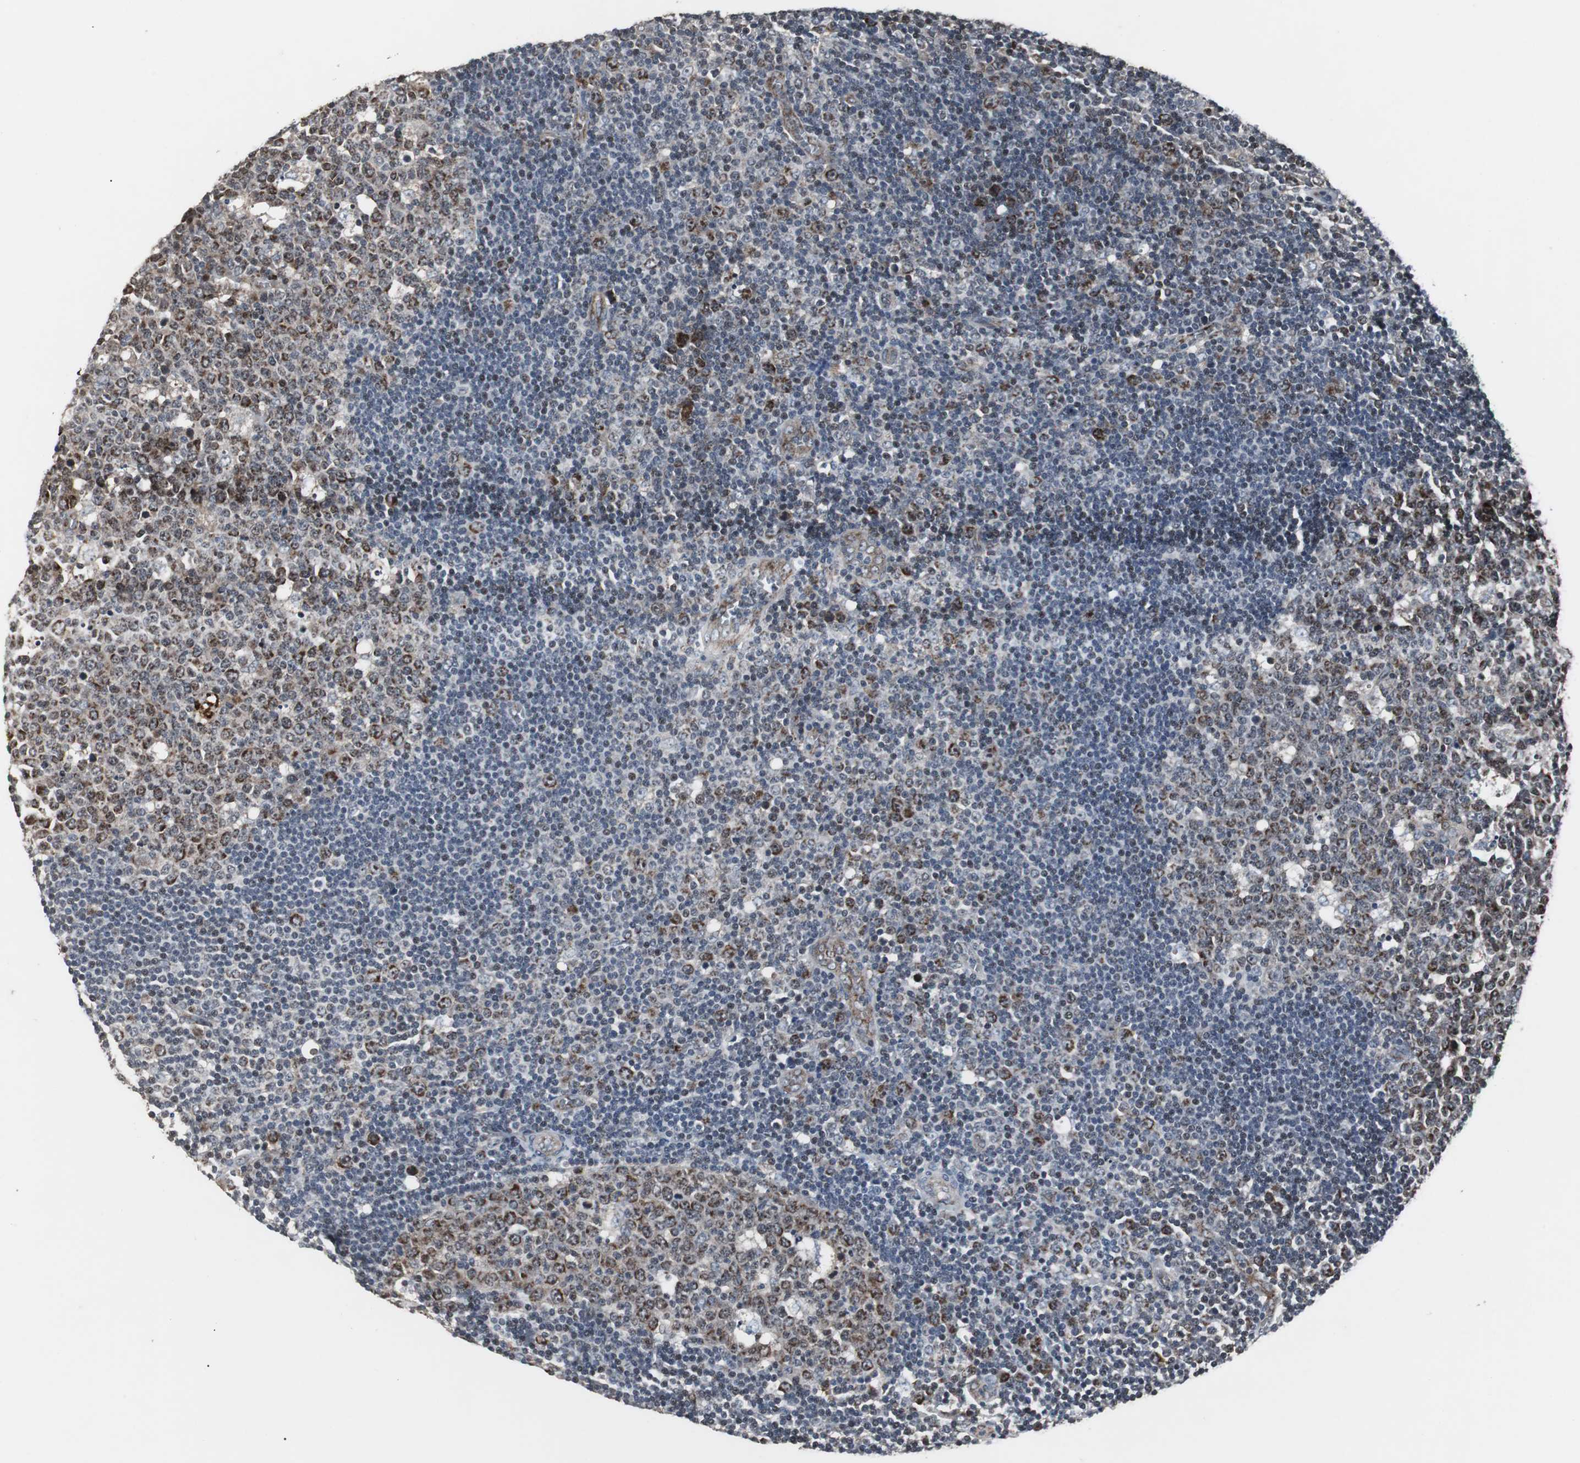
{"staining": {"intensity": "strong", "quantity": "25%-75%", "location": "cytoplasmic/membranous"}, "tissue": "lymph node", "cell_type": "Germinal center cells", "image_type": "normal", "snomed": [{"axis": "morphology", "description": "Normal tissue, NOS"}, {"axis": "topography", "description": "Lymph node"}, {"axis": "topography", "description": "Salivary gland"}], "caption": "Normal lymph node shows strong cytoplasmic/membranous staining in approximately 25%-75% of germinal center cells, visualized by immunohistochemistry.", "gene": "MRPL40", "patient": {"sex": "male", "age": 8}}